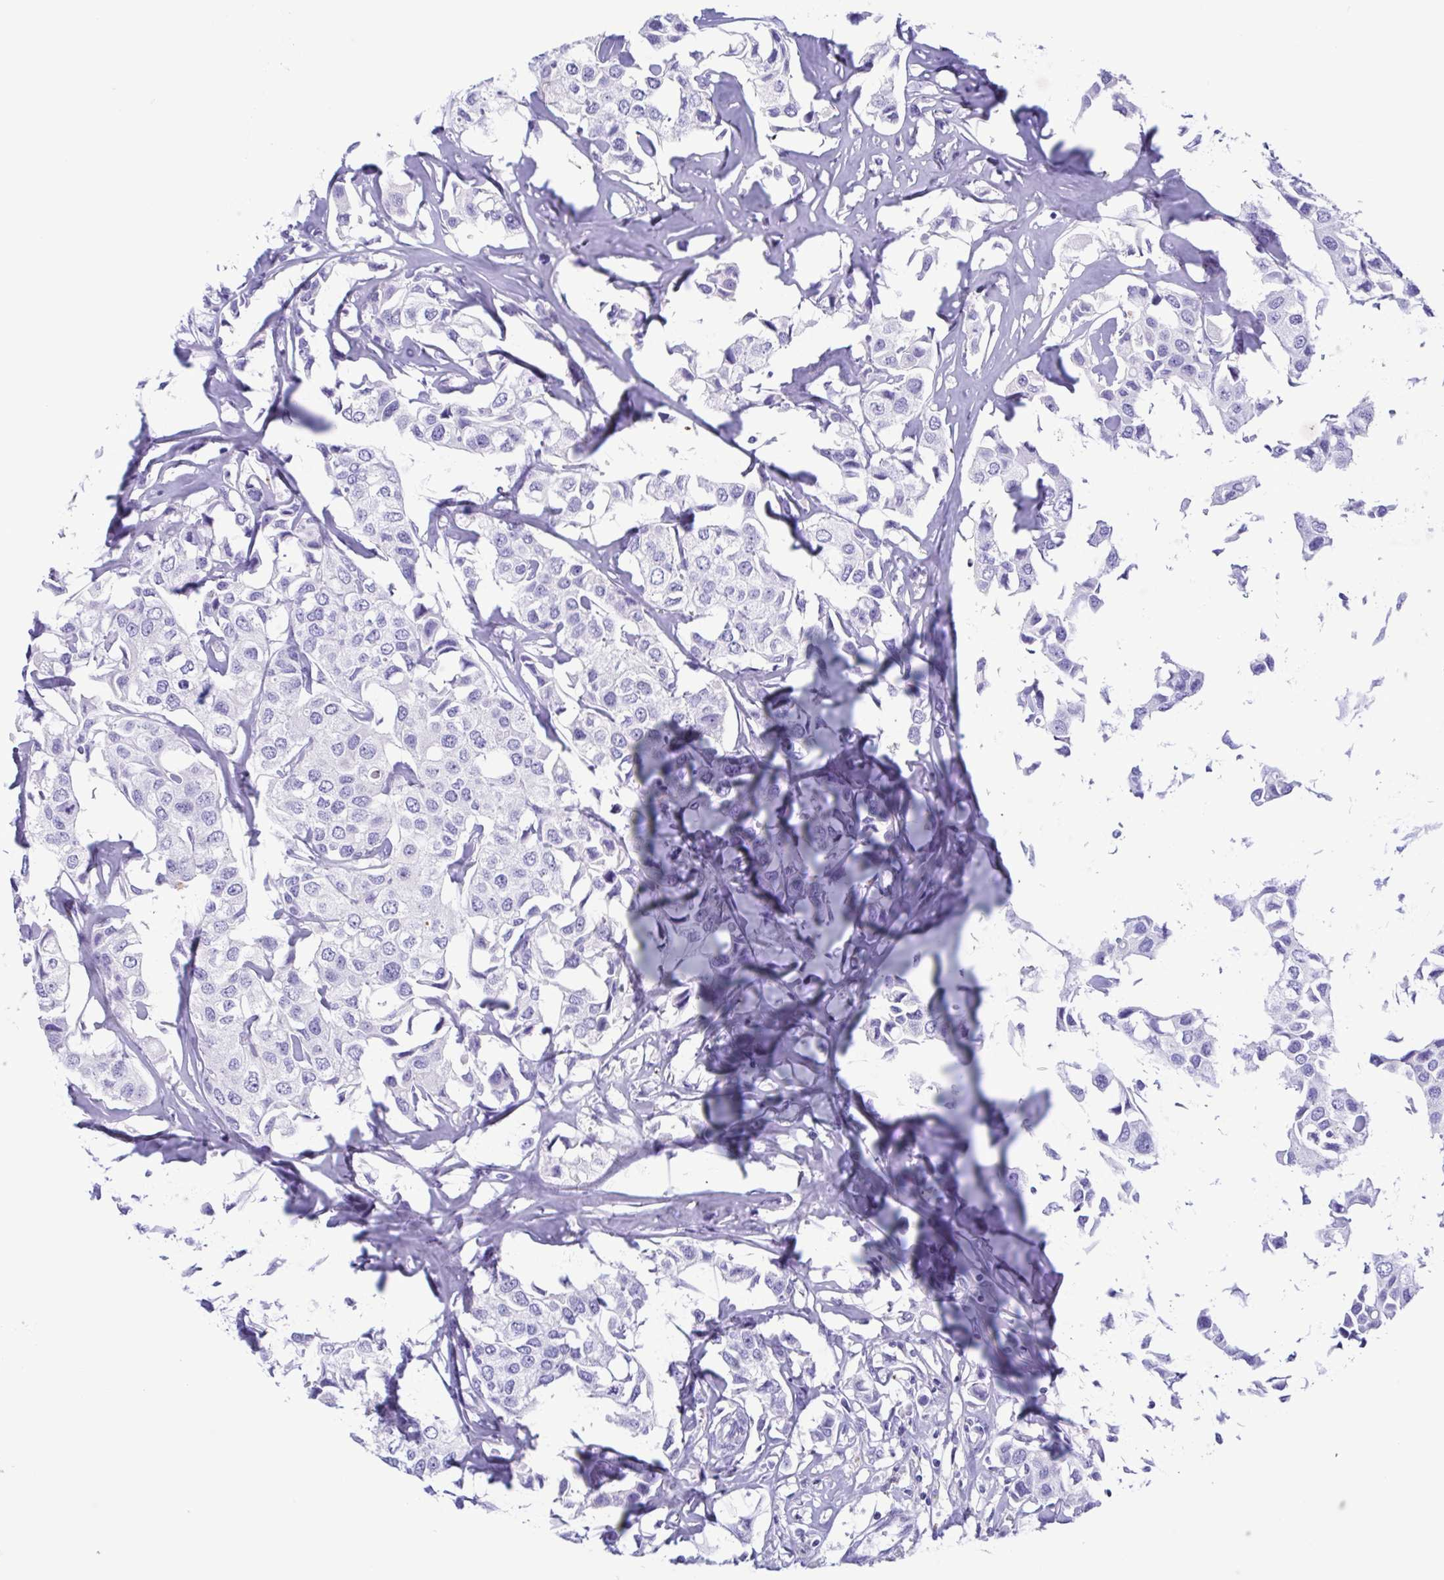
{"staining": {"intensity": "negative", "quantity": "none", "location": "none"}, "tissue": "breast cancer", "cell_type": "Tumor cells", "image_type": "cancer", "snomed": [{"axis": "morphology", "description": "Duct carcinoma"}, {"axis": "topography", "description": "Breast"}], "caption": "Immunohistochemical staining of breast infiltrating ductal carcinoma shows no significant positivity in tumor cells. The staining is performed using DAB brown chromogen with nuclei counter-stained in using hematoxylin.", "gene": "TSPY2", "patient": {"sex": "female", "age": 80}}